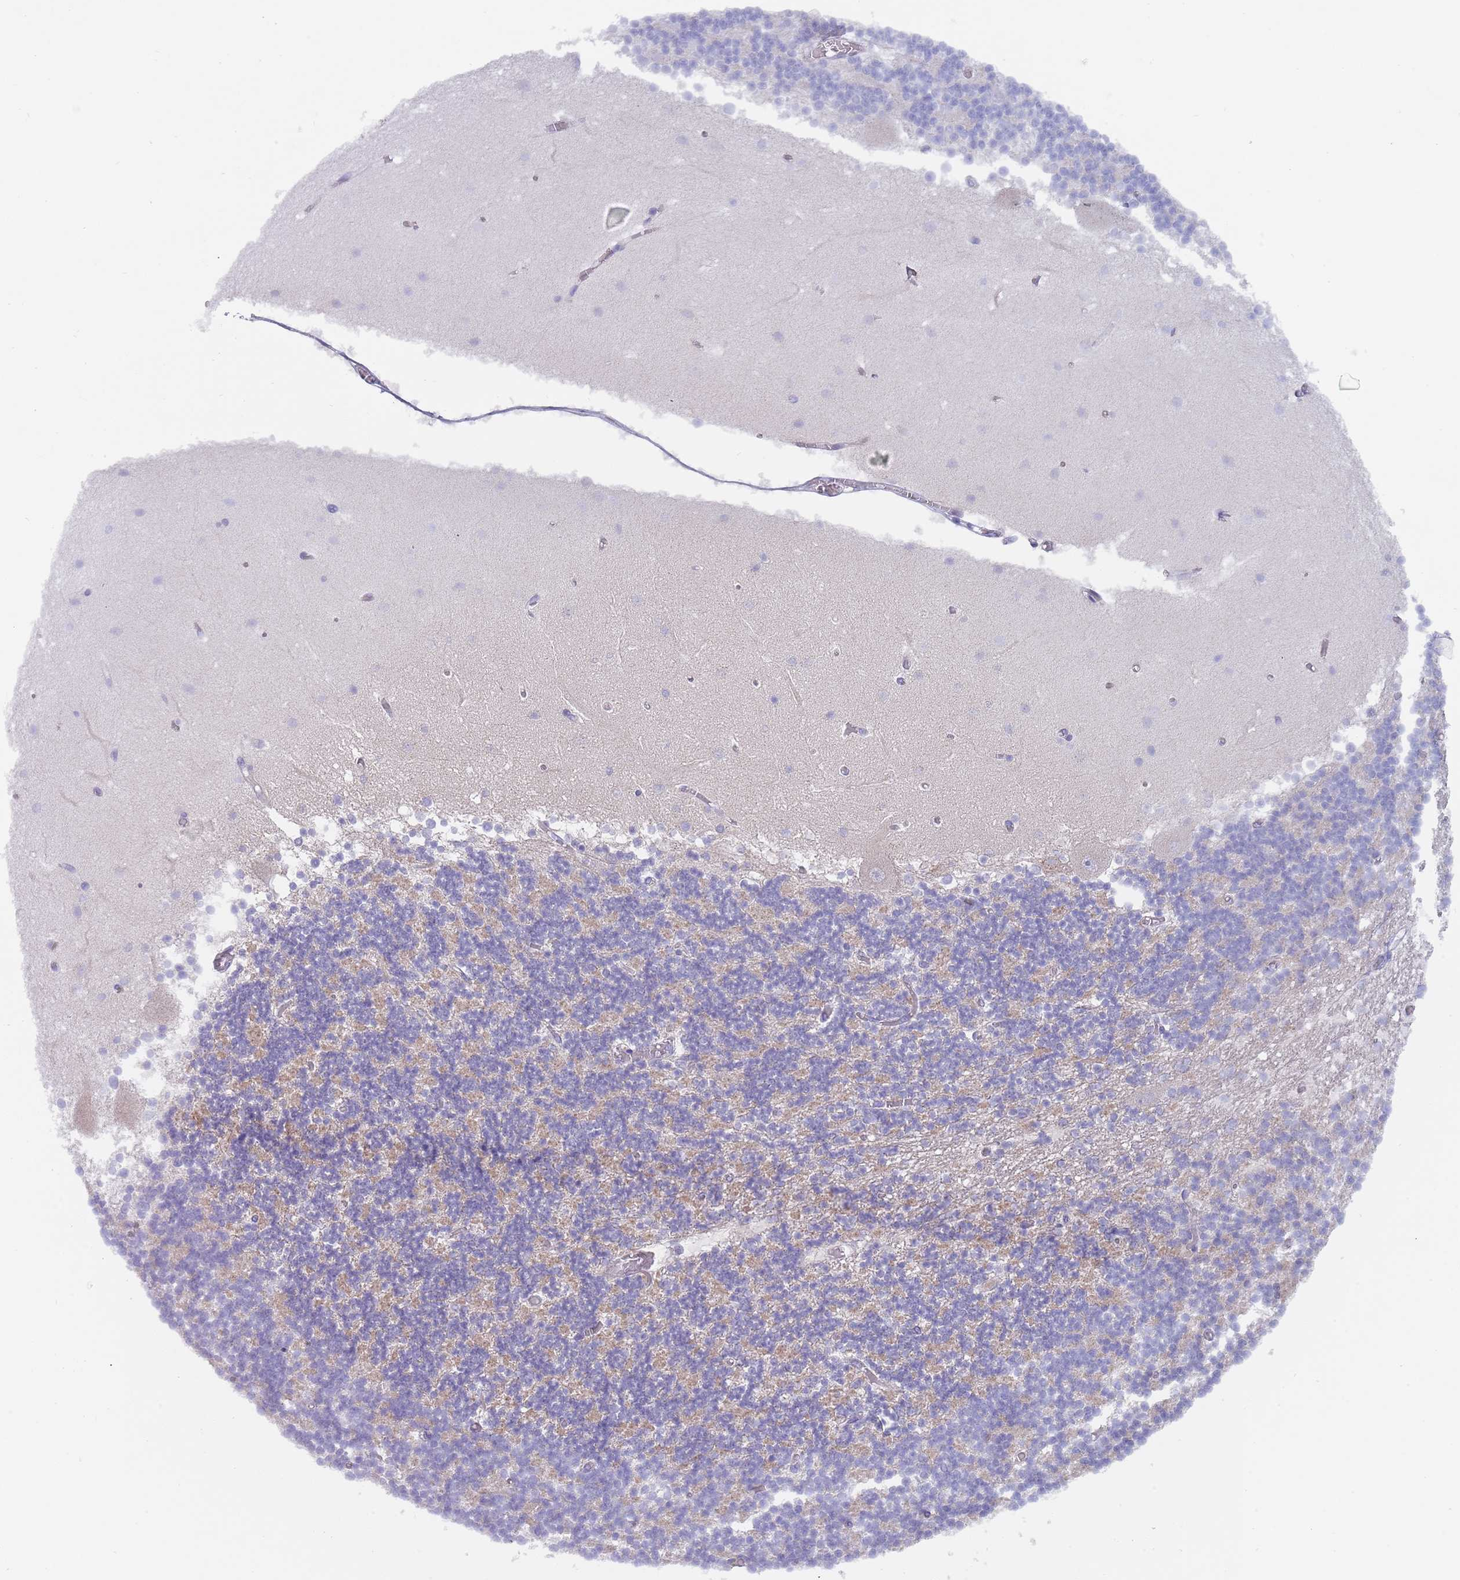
{"staining": {"intensity": "negative", "quantity": "none", "location": "none"}, "tissue": "cerebellum", "cell_type": "Cells in granular layer", "image_type": "normal", "snomed": [{"axis": "morphology", "description": "Normal tissue, NOS"}, {"axis": "topography", "description": "Cerebellum"}], "caption": "Immunohistochemical staining of normal cerebellum exhibits no significant staining in cells in granular layer.", "gene": "PRAC1", "patient": {"sex": "female", "age": 28}}